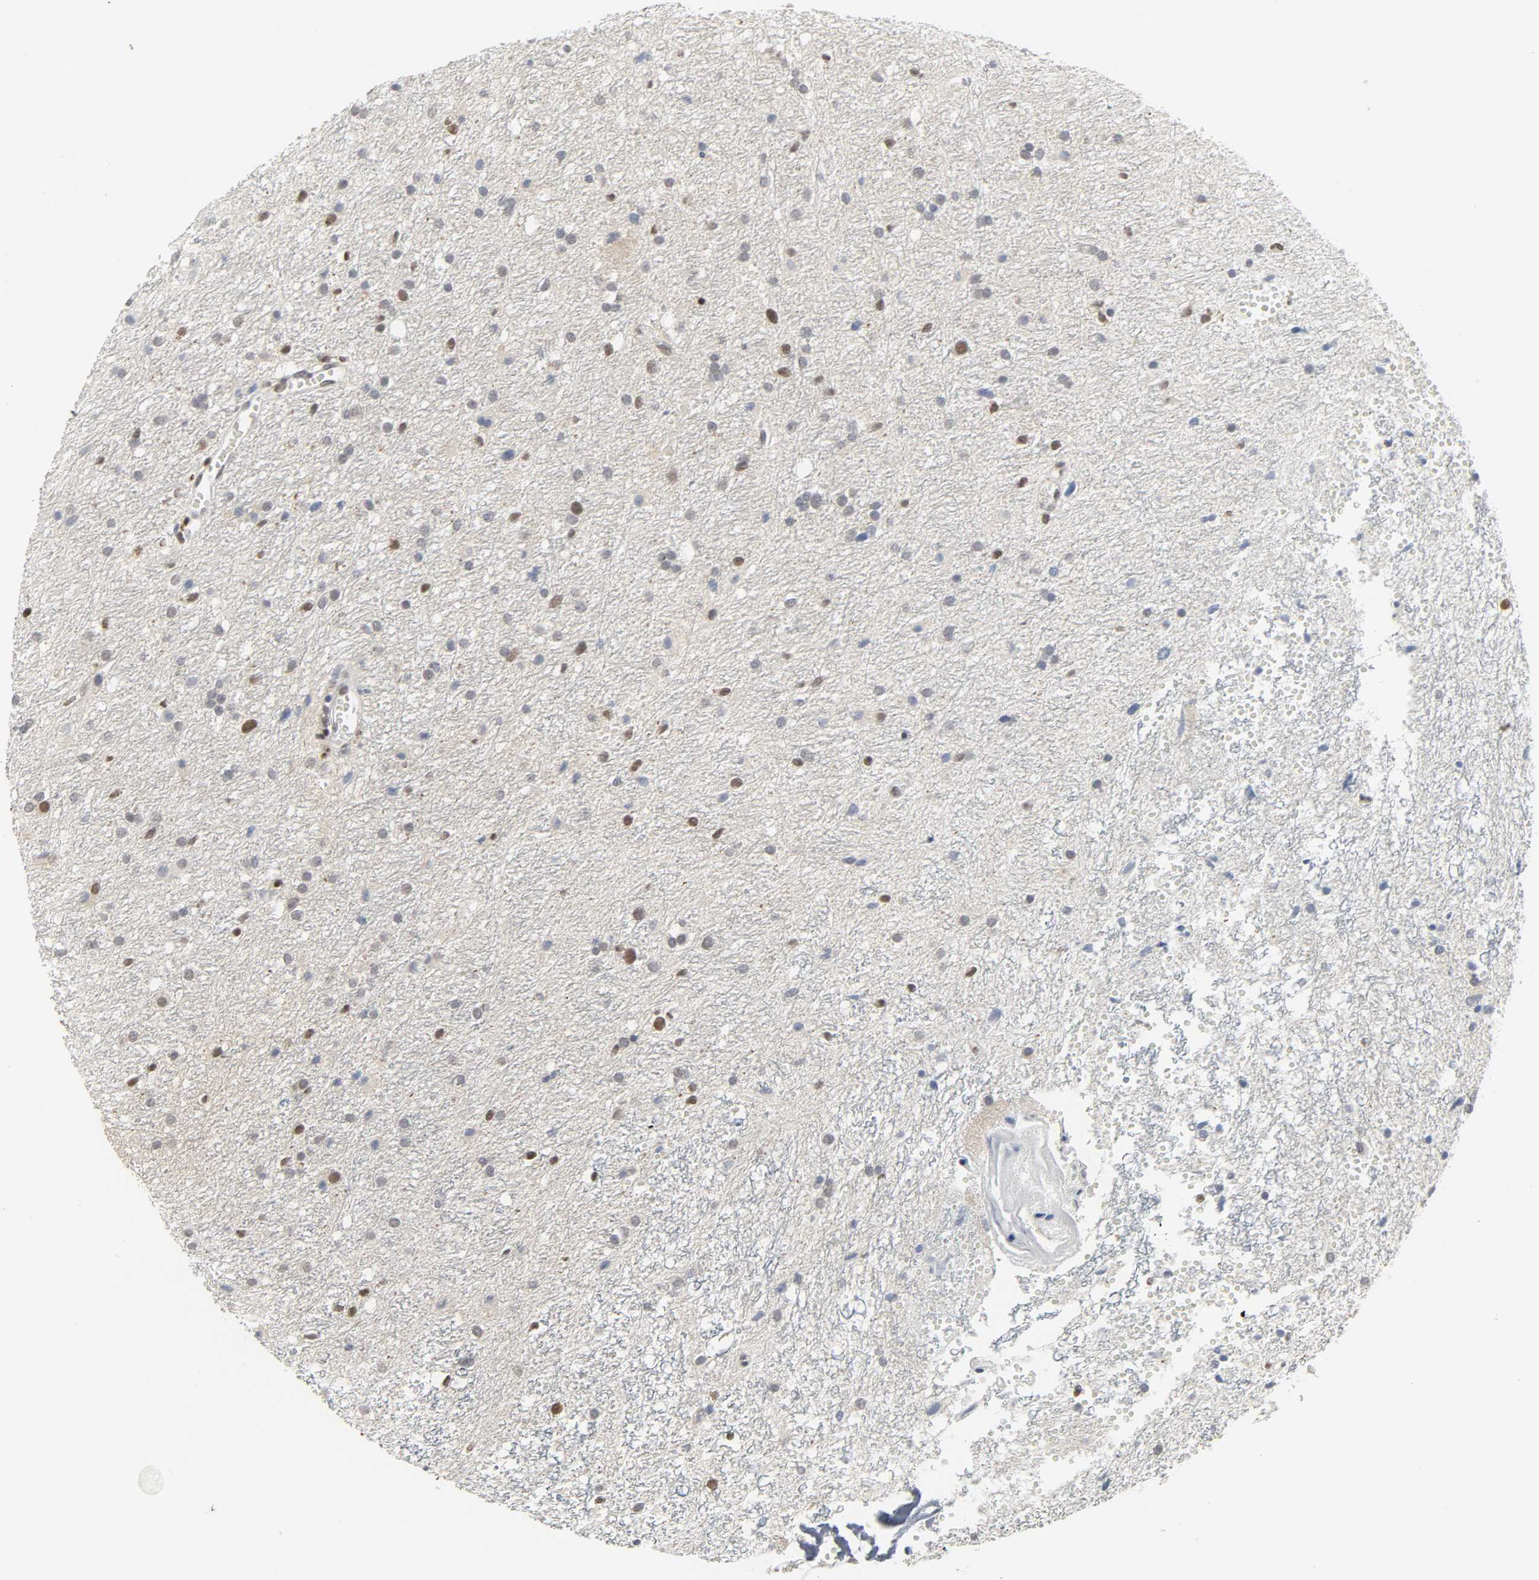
{"staining": {"intensity": "moderate", "quantity": "<25%", "location": "nuclear"}, "tissue": "glioma", "cell_type": "Tumor cells", "image_type": "cancer", "snomed": [{"axis": "morphology", "description": "Glioma, malignant, High grade"}, {"axis": "topography", "description": "Brain"}], "caption": "Protein expression analysis of glioma shows moderate nuclear positivity in about <25% of tumor cells. The staining was performed using DAB to visualize the protein expression in brown, while the nuclei were stained in blue with hematoxylin (Magnification: 20x).", "gene": "DAZAP1", "patient": {"sex": "female", "age": 59}}